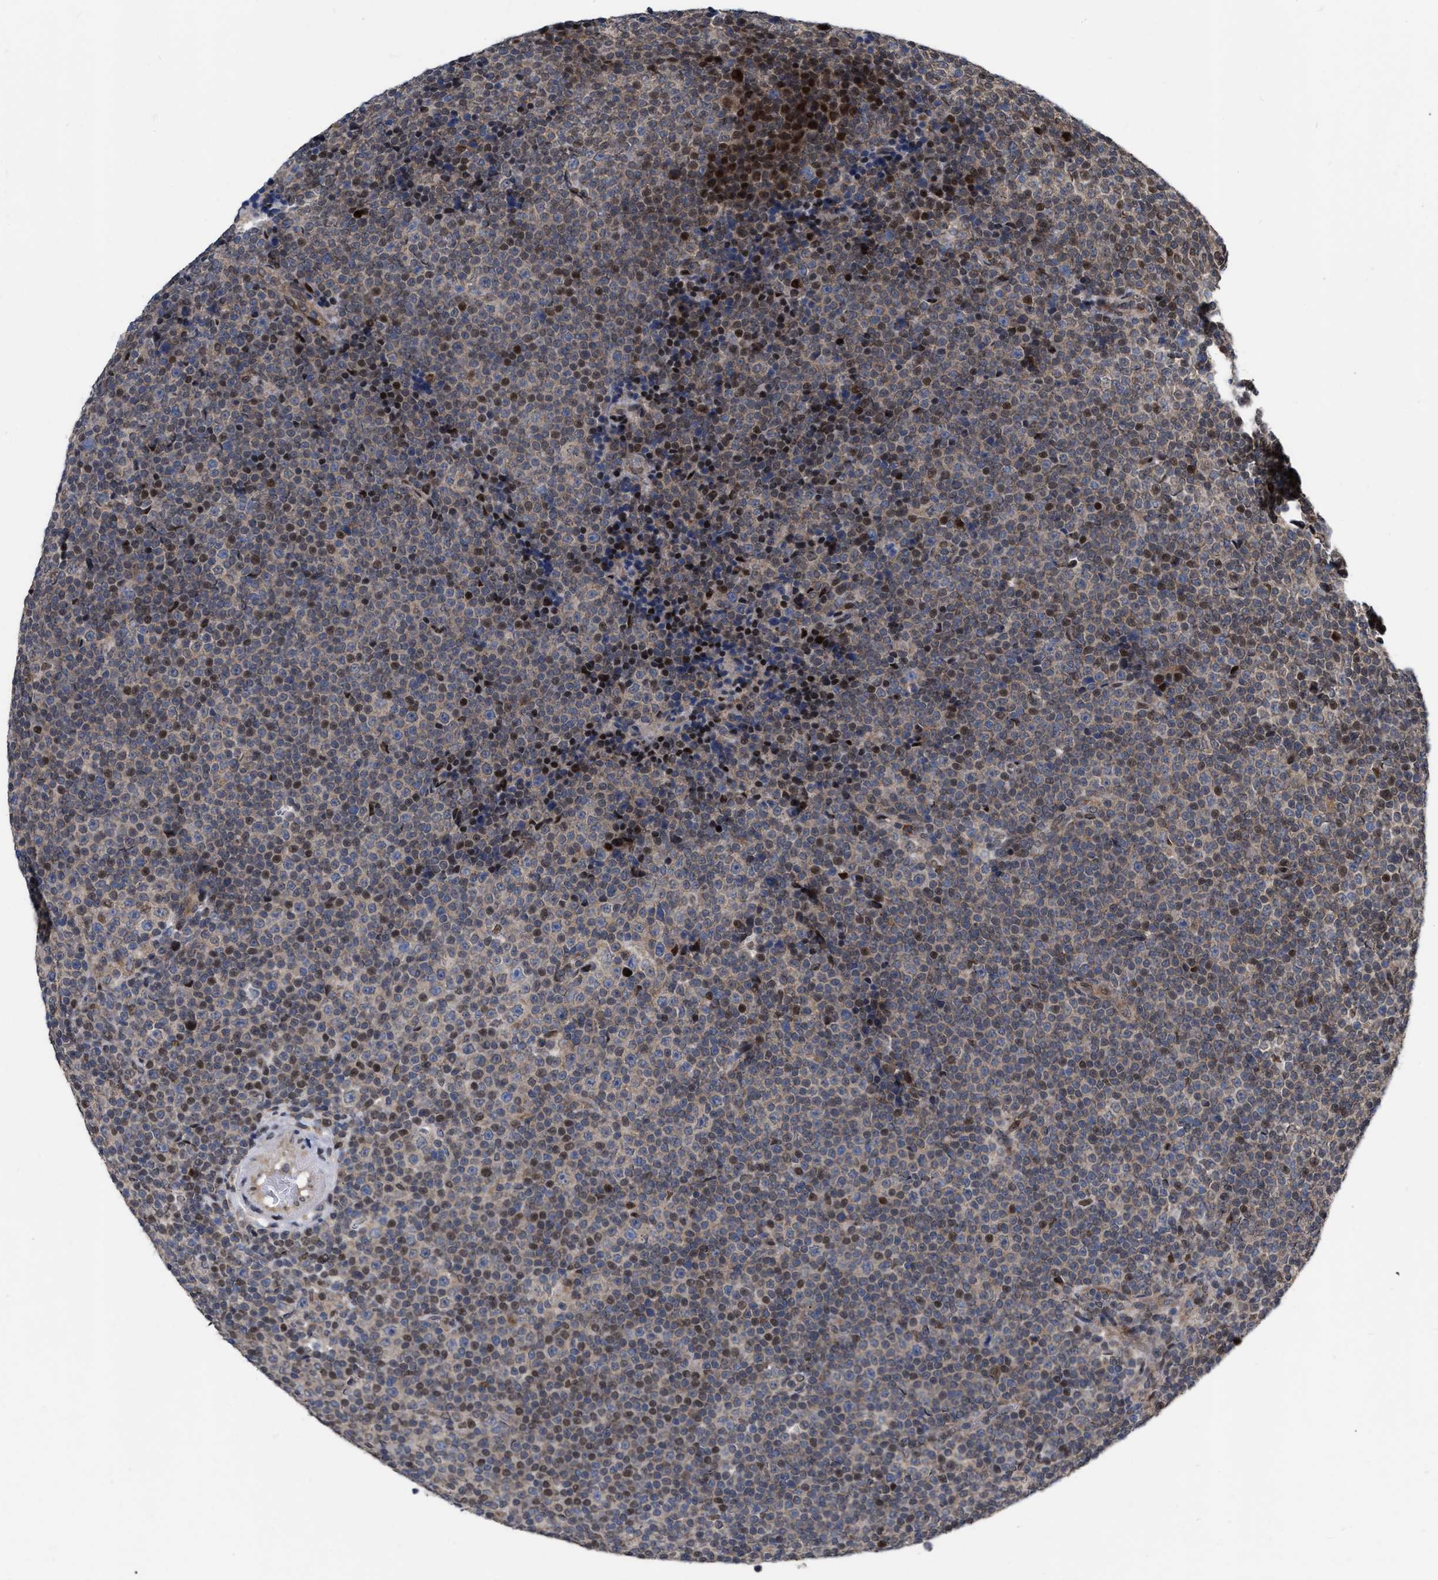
{"staining": {"intensity": "moderate", "quantity": "25%-75%", "location": "nuclear"}, "tissue": "lymphoma", "cell_type": "Tumor cells", "image_type": "cancer", "snomed": [{"axis": "morphology", "description": "Malignant lymphoma, non-Hodgkin's type, Low grade"}, {"axis": "topography", "description": "Lymph node"}], "caption": "Lymphoma tissue demonstrates moderate nuclear staining in about 25%-75% of tumor cells, visualized by immunohistochemistry.", "gene": "MDM4", "patient": {"sex": "female", "age": 67}}